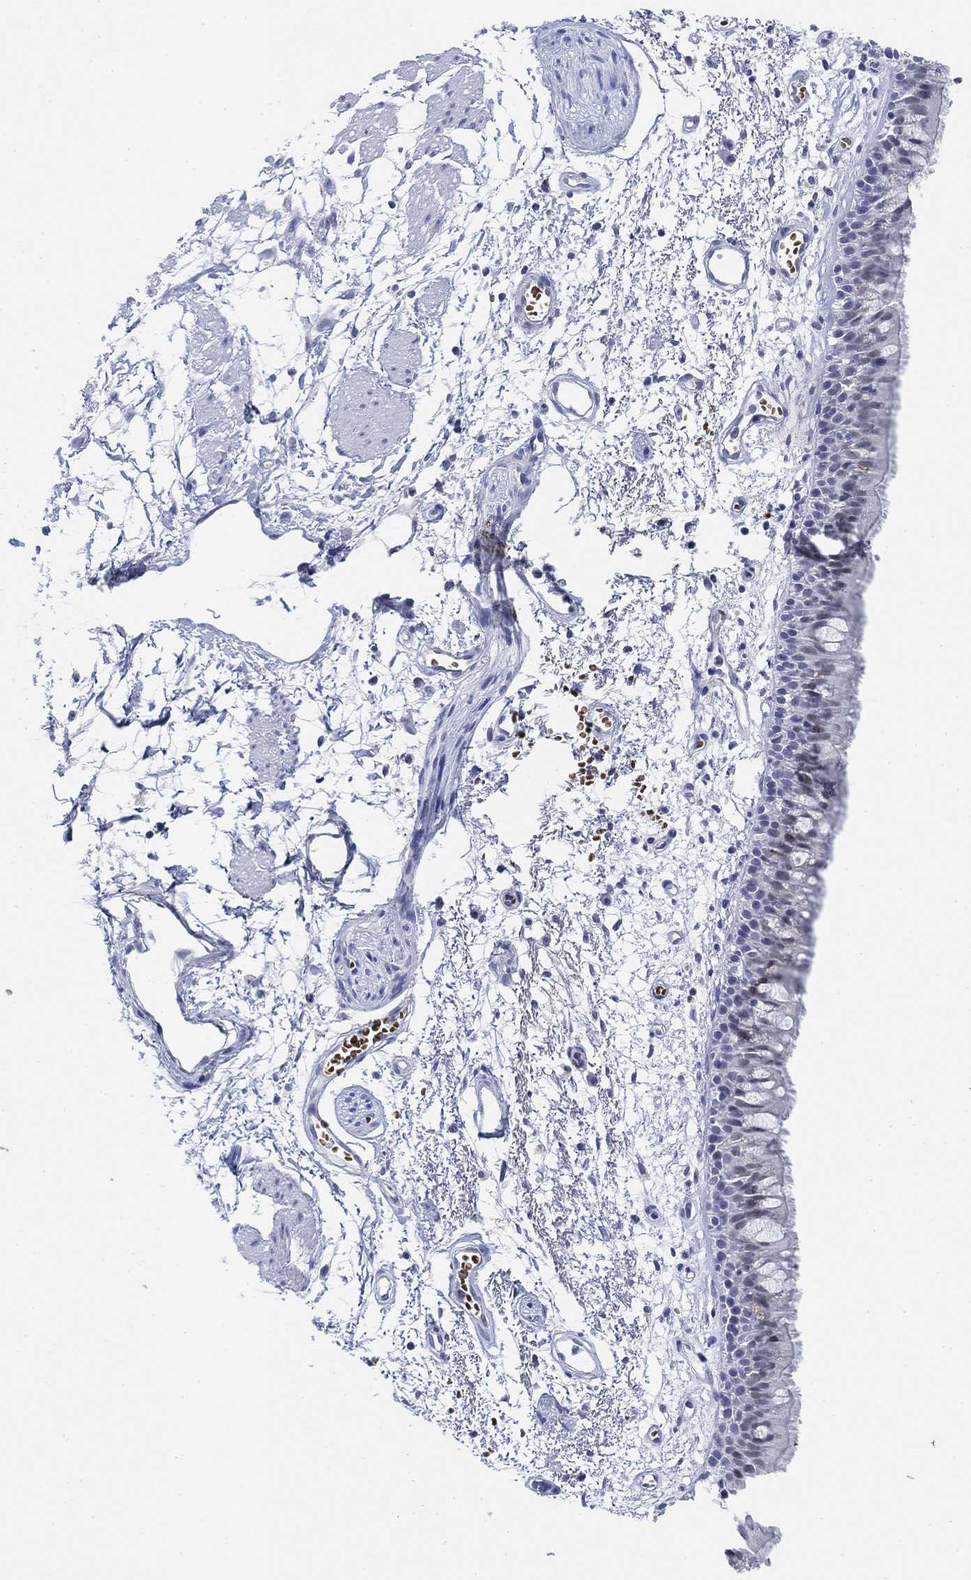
{"staining": {"intensity": "negative", "quantity": "none", "location": "none"}, "tissue": "bronchus", "cell_type": "Respiratory epithelial cells", "image_type": "normal", "snomed": [{"axis": "morphology", "description": "Normal tissue, NOS"}, {"axis": "morphology", "description": "Squamous cell carcinoma, NOS"}, {"axis": "topography", "description": "Cartilage tissue"}, {"axis": "topography", "description": "Bronchus"}, {"axis": "topography", "description": "Lung"}], "caption": "This is an immunohistochemistry (IHC) histopathology image of benign human bronchus. There is no staining in respiratory epithelial cells.", "gene": "PAX6", "patient": {"sex": "male", "age": 66}}